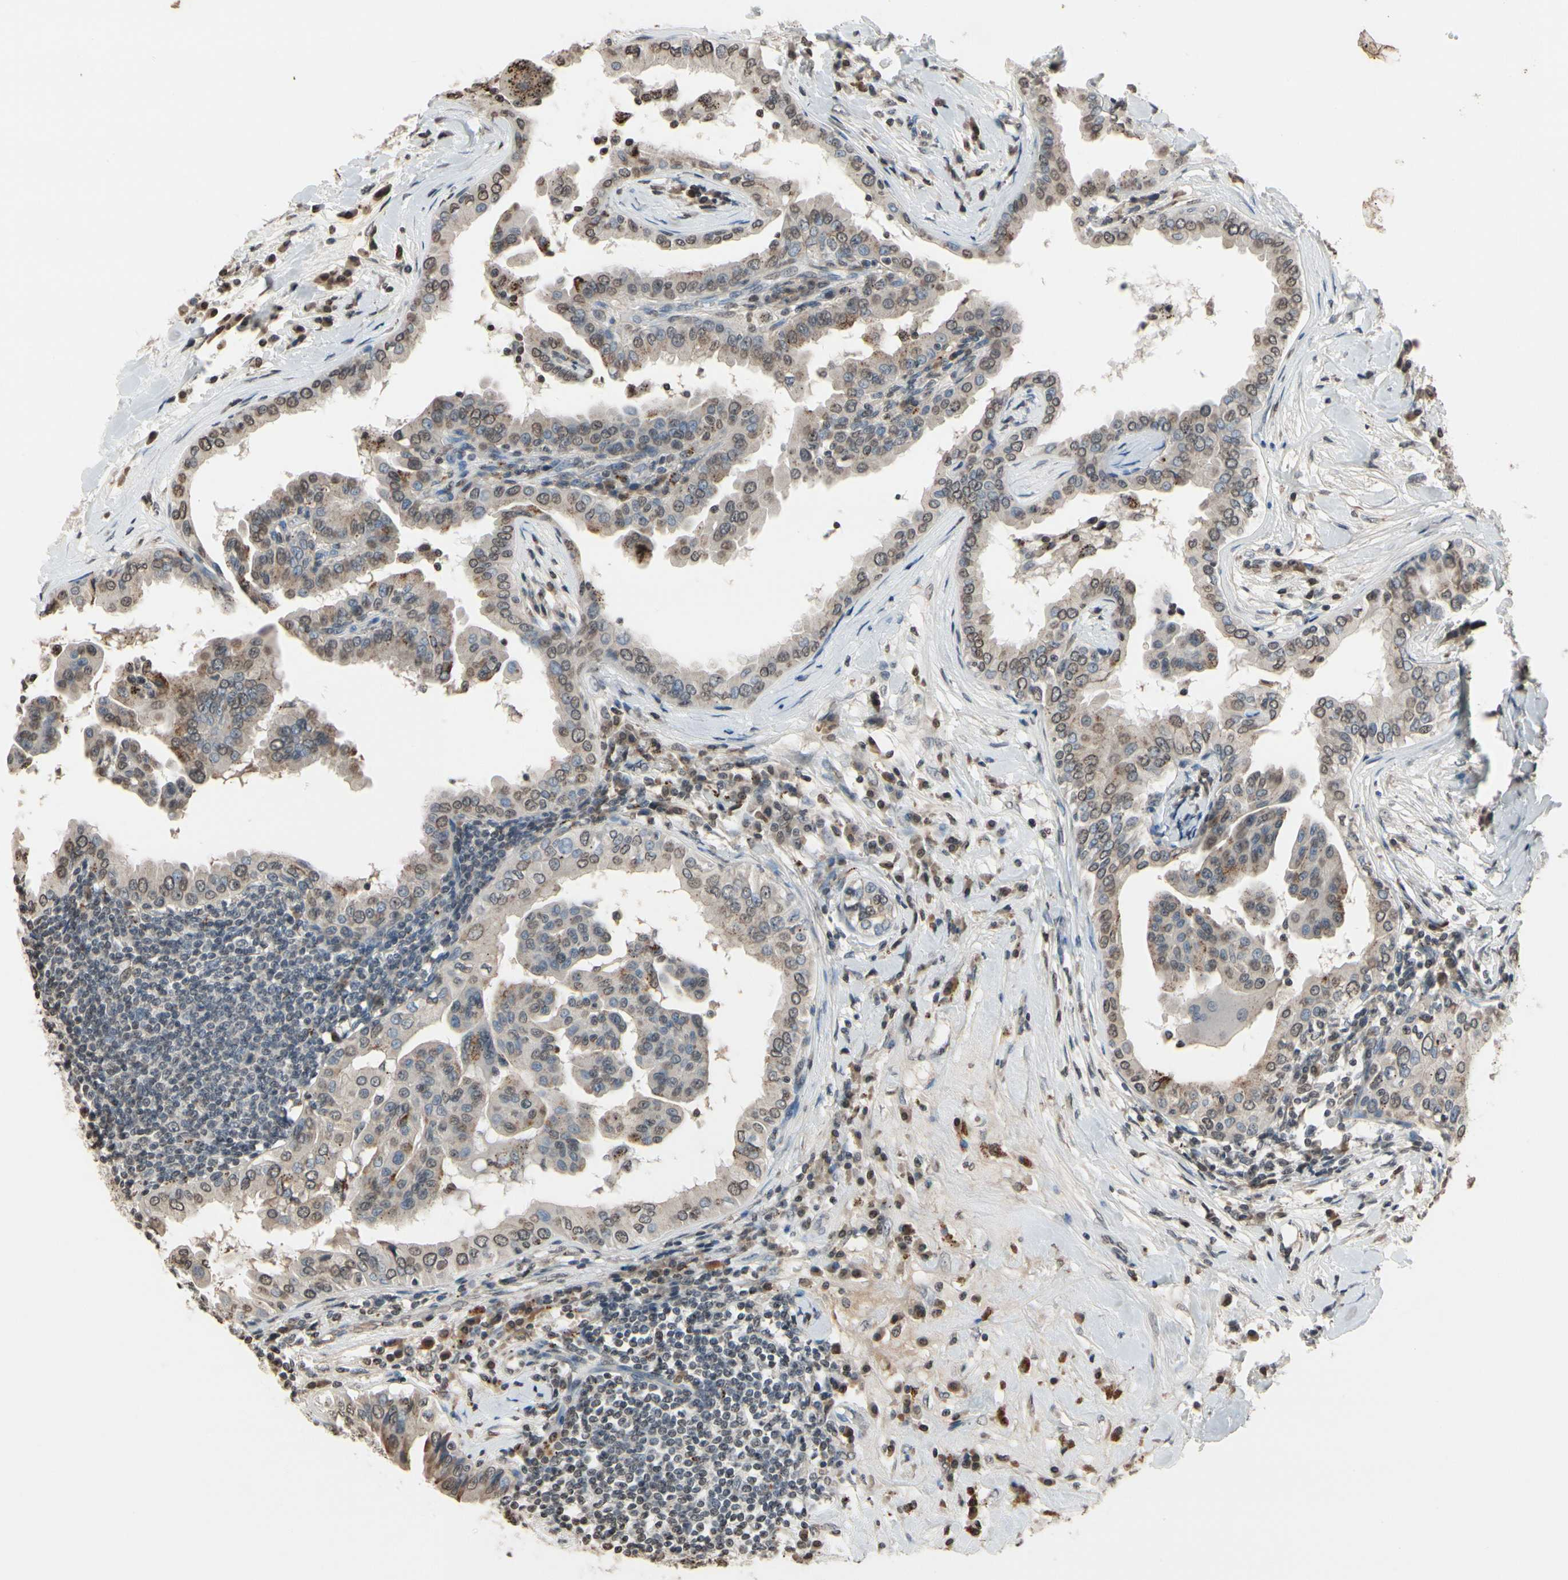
{"staining": {"intensity": "weak", "quantity": "25%-75%", "location": "cytoplasmic/membranous"}, "tissue": "thyroid cancer", "cell_type": "Tumor cells", "image_type": "cancer", "snomed": [{"axis": "morphology", "description": "Papillary adenocarcinoma, NOS"}, {"axis": "topography", "description": "Thyroid gland"}], "caption": "Human papillary adenocarcinoma (thyroid) stained with a brown dye exhibits weak cytoplasmic/membranous positive expression in approximately 25%-75% of tumor cells.", "gene": "HIPK2", "patient": {"sex": "male", "age": 33}}